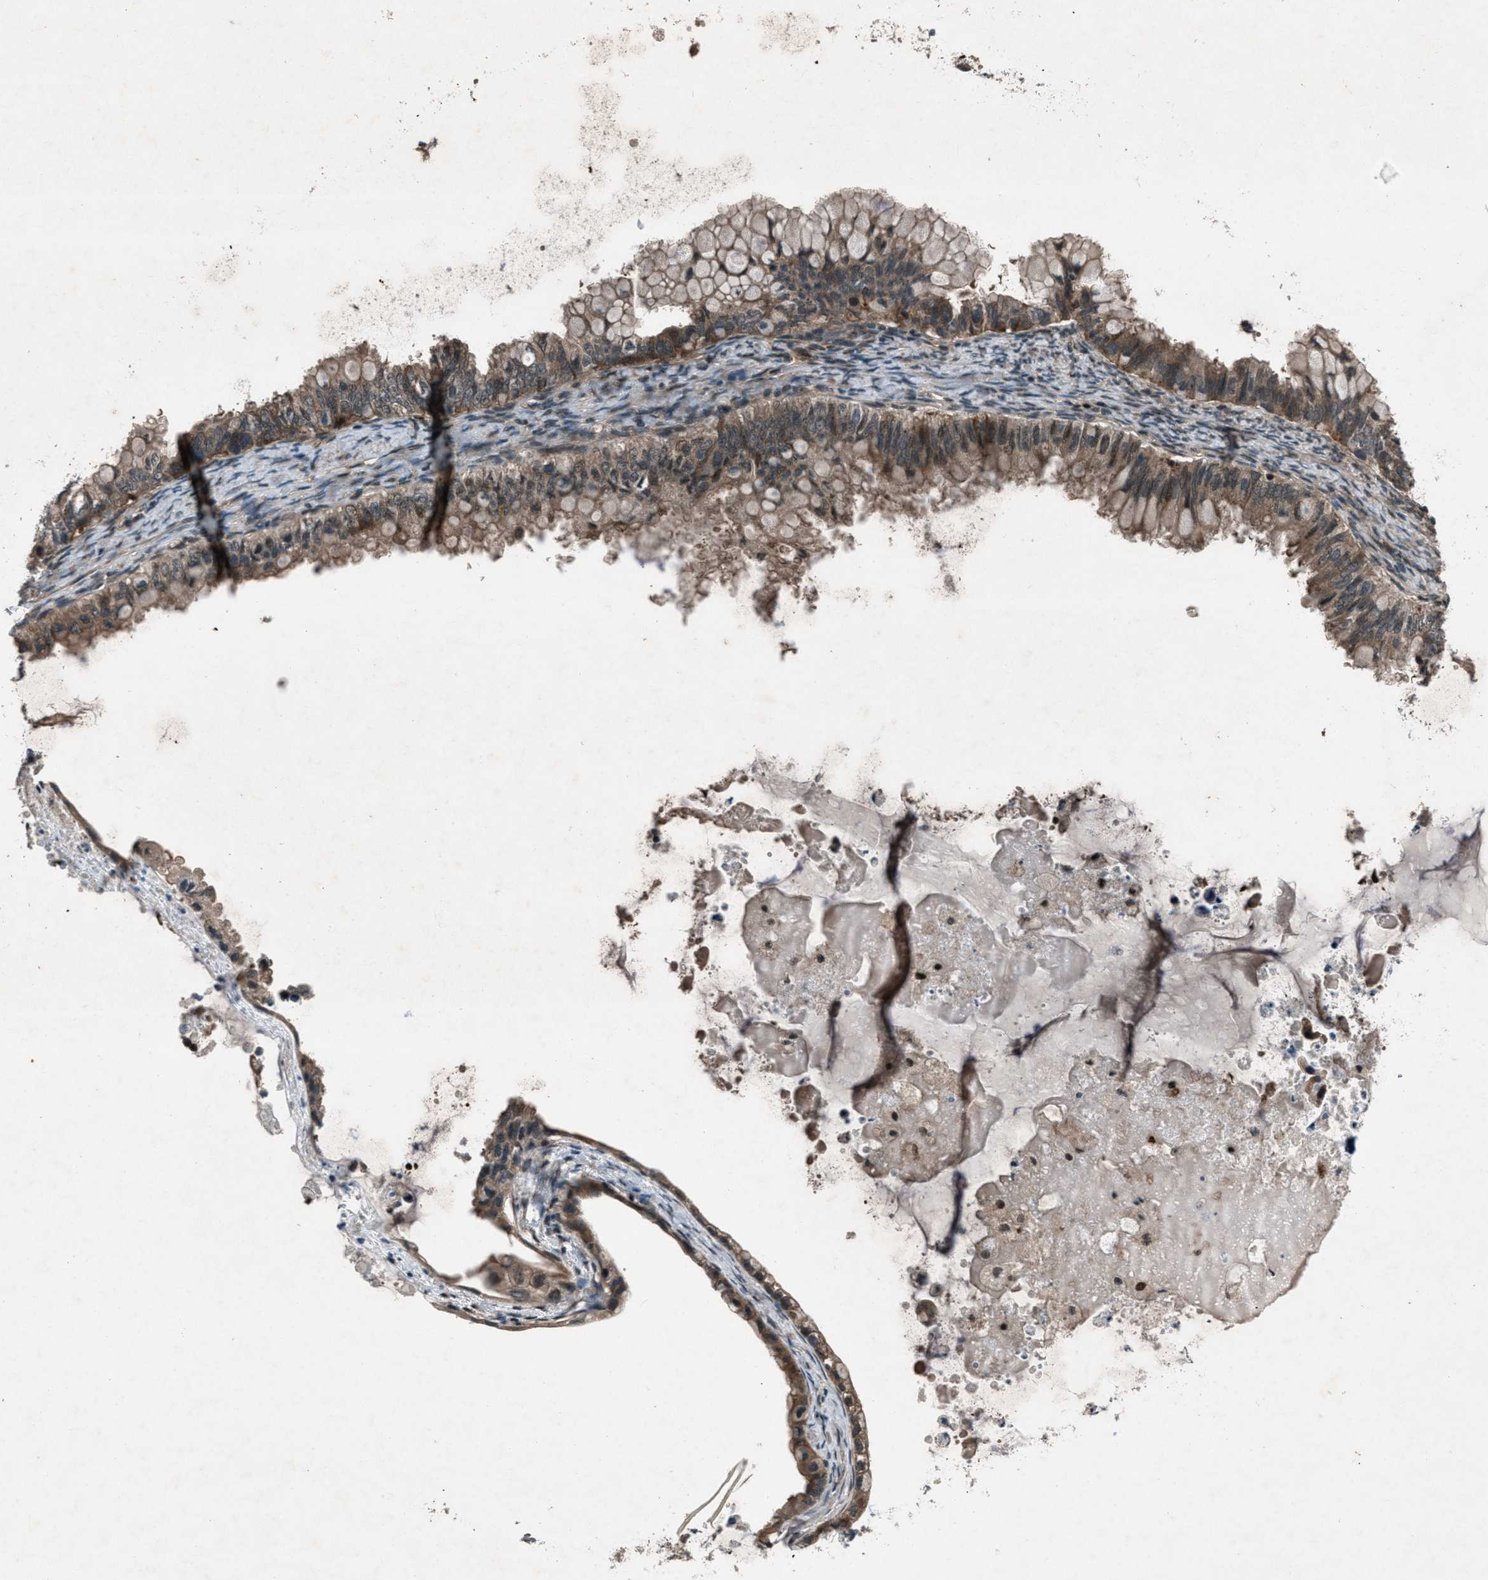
{"staining": {"intensity": "moderate", "quantity": ">75%", "location": "cytoplasmic/membranous"}, "tissue": "ovarian cancer", "cell_type": "Tumor cells", "image_type": "cancer", "snomed": [{"axis": "morphology", "description": "Cystadenocarcinoma, mucinous, NOS"}, {"axis": "topography", "description": "Ovary"}], "caption": "Mucinous cystadenocarcinoma (ovarian) tissue displays moderate cytoplasmic/membranous positivity in approximately >75% of tumor cells, visualized by immunohistochemistry.", "gene": "EPSTI1", "patient": {"sex": "female", "age": 80}}